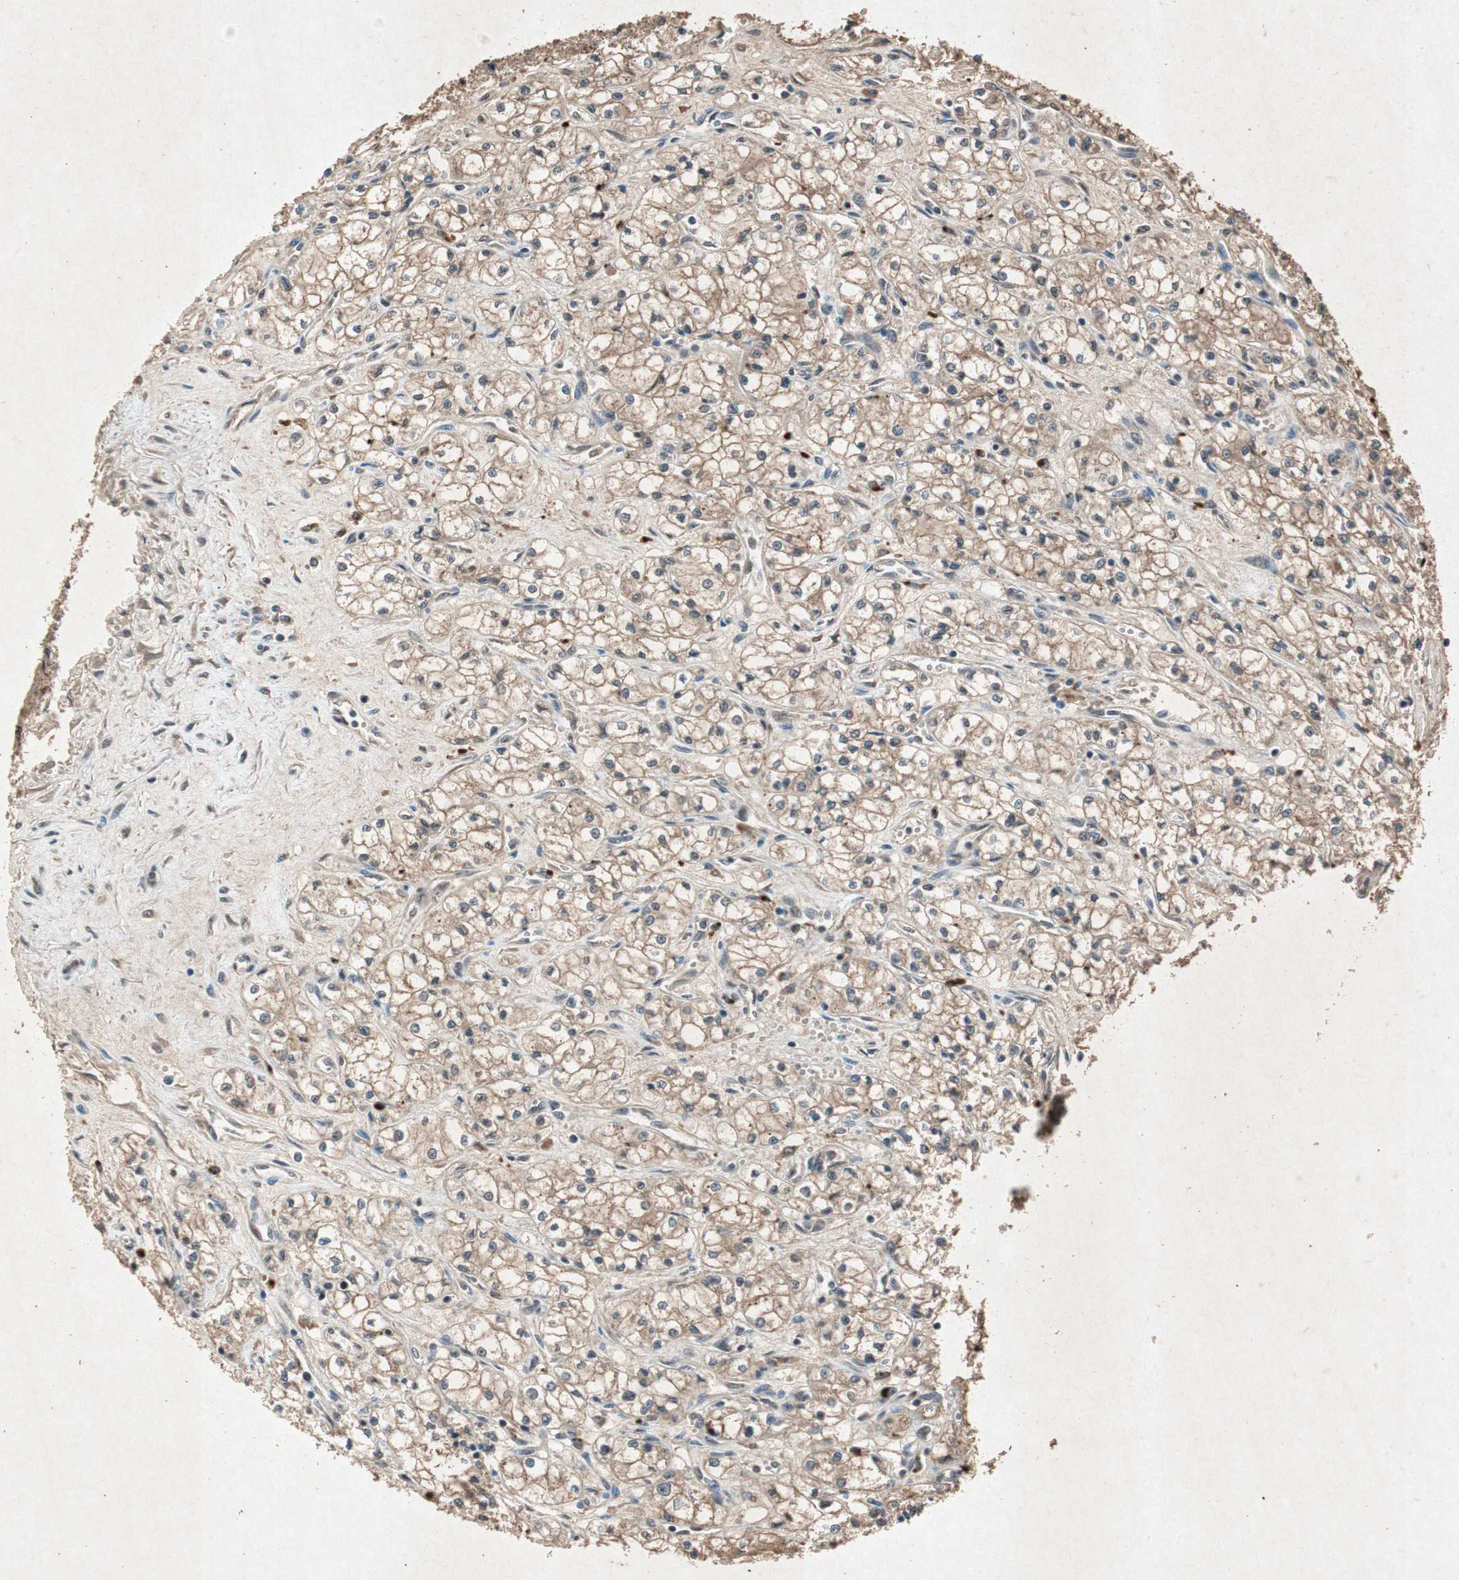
{"staining": {"intensity": "weak", "quantity": "<25%", "location": "cytoplasmic/membranous,nuclear"}, "tissue": "renal cancer", "cell_type": "Tumor cells", "image_type": "cancer", "snomed": [{"axis": "morphology", "description": "Normal tissue, NOS"}, {"axis": "morphology", "description": "Adenocarcinoma, NOS"}, {"axis": "topography", "description": "Kidney"}], "caption": "Immunohistochemistry of human renal cancer (adenocarcinoma) reveals no staining in tumor cells.", "gene": "PML", "patient": {"sex": "male", "age": 59}}